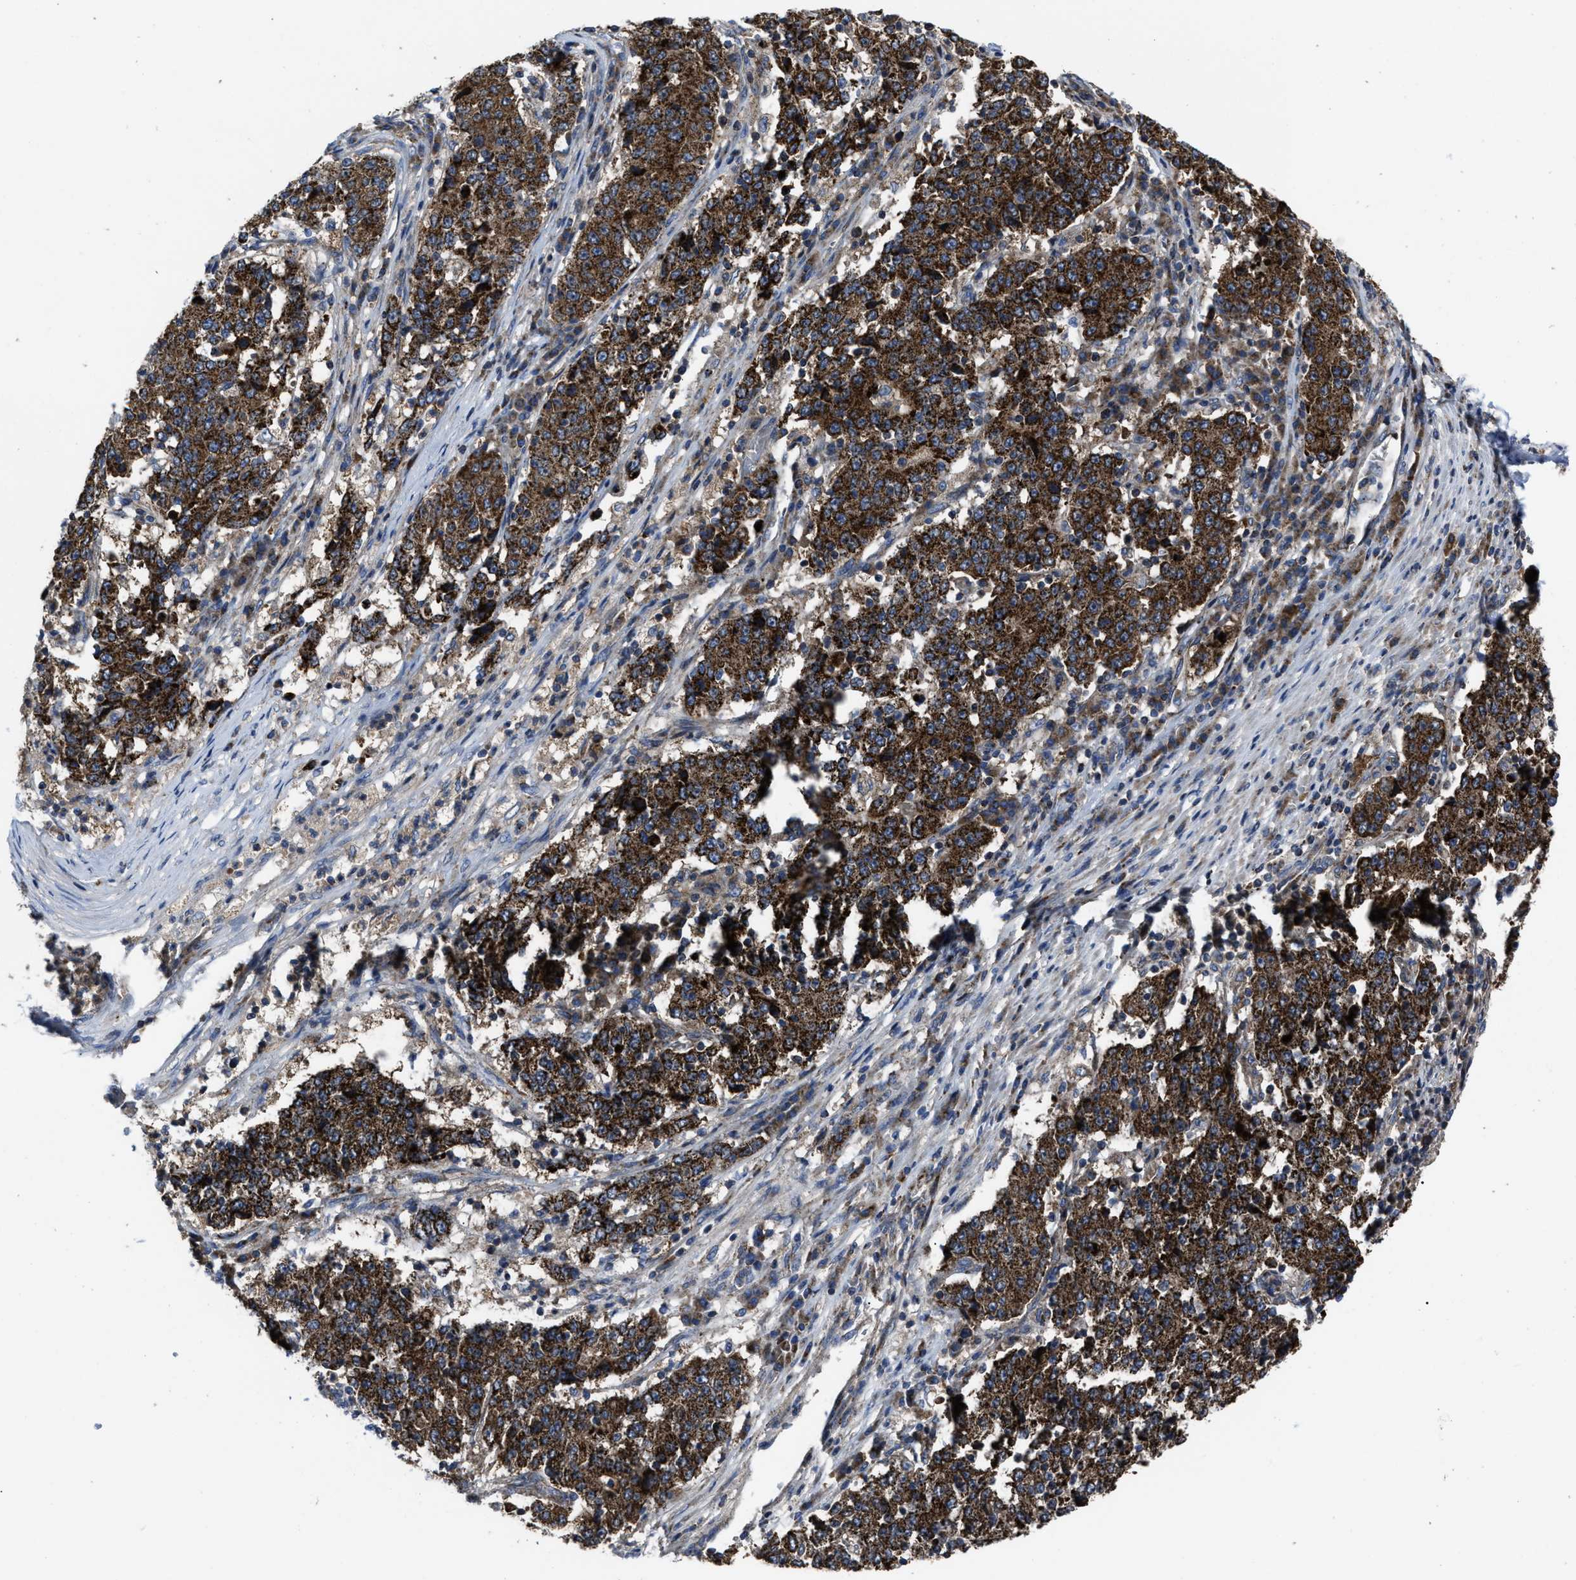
{"staining": {"intensity": "strong", "quantity": ">75%", "location": "cytoplasmic/membranous"}, "tissue": "stomach cancer", "cell_type": "Tumor cells", "image_type": "cancer", "snomed": [{"axis": "morphology", "description": "Adenocarcinoma, NOS"}, {"axis": "topography", "description": "Stomach"}], "caption": "Protein staining of adenocarcinoma (stomach) tissue displays strong cytoplasmic/membranous positivity in about >75% of tumor cells.", "gene": "PASK", "patient": {"sex": "male", "age": 59}}